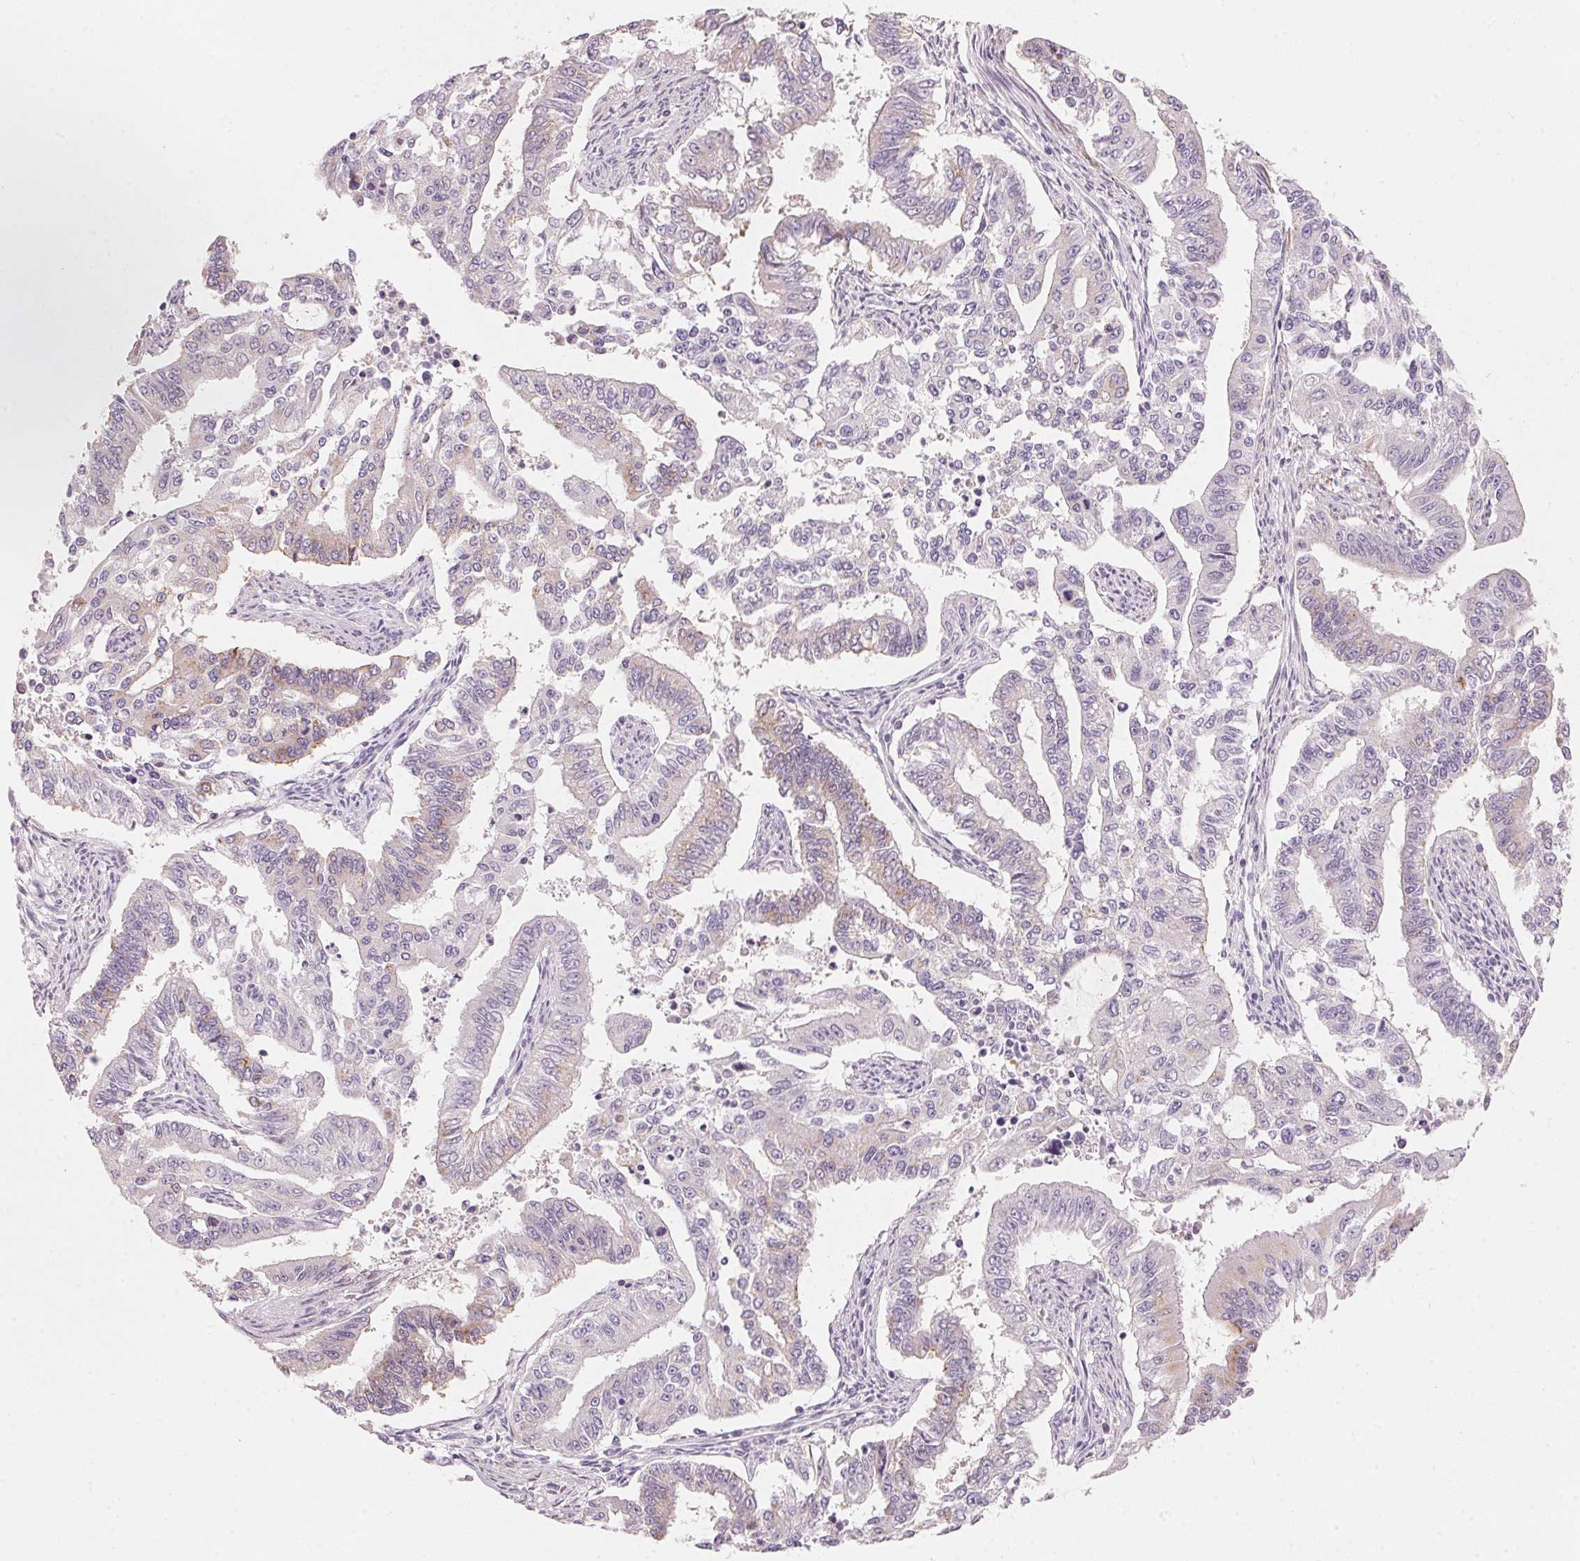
{"staining": {"intensity": "weak", "quantity": "<25%", "location": "cytoplasmic/membranous"}, "tissue": "endometrial cancer", "cell_type": "Tumor cells", "image_type": "cancer", "snomed": [{"axis": "morphology", "description": "Adenocarcinoma, NOS"}, {"axis": "topography", "description": "Uterus"}], "caption": "Adenocarcinoma (endometrial) stained for a protein using immunohistochemistry (IHC) demonstrates no expression tumor cells.", "gene": "DRAM2", "patient": {"sex": "female", "age": 59}}